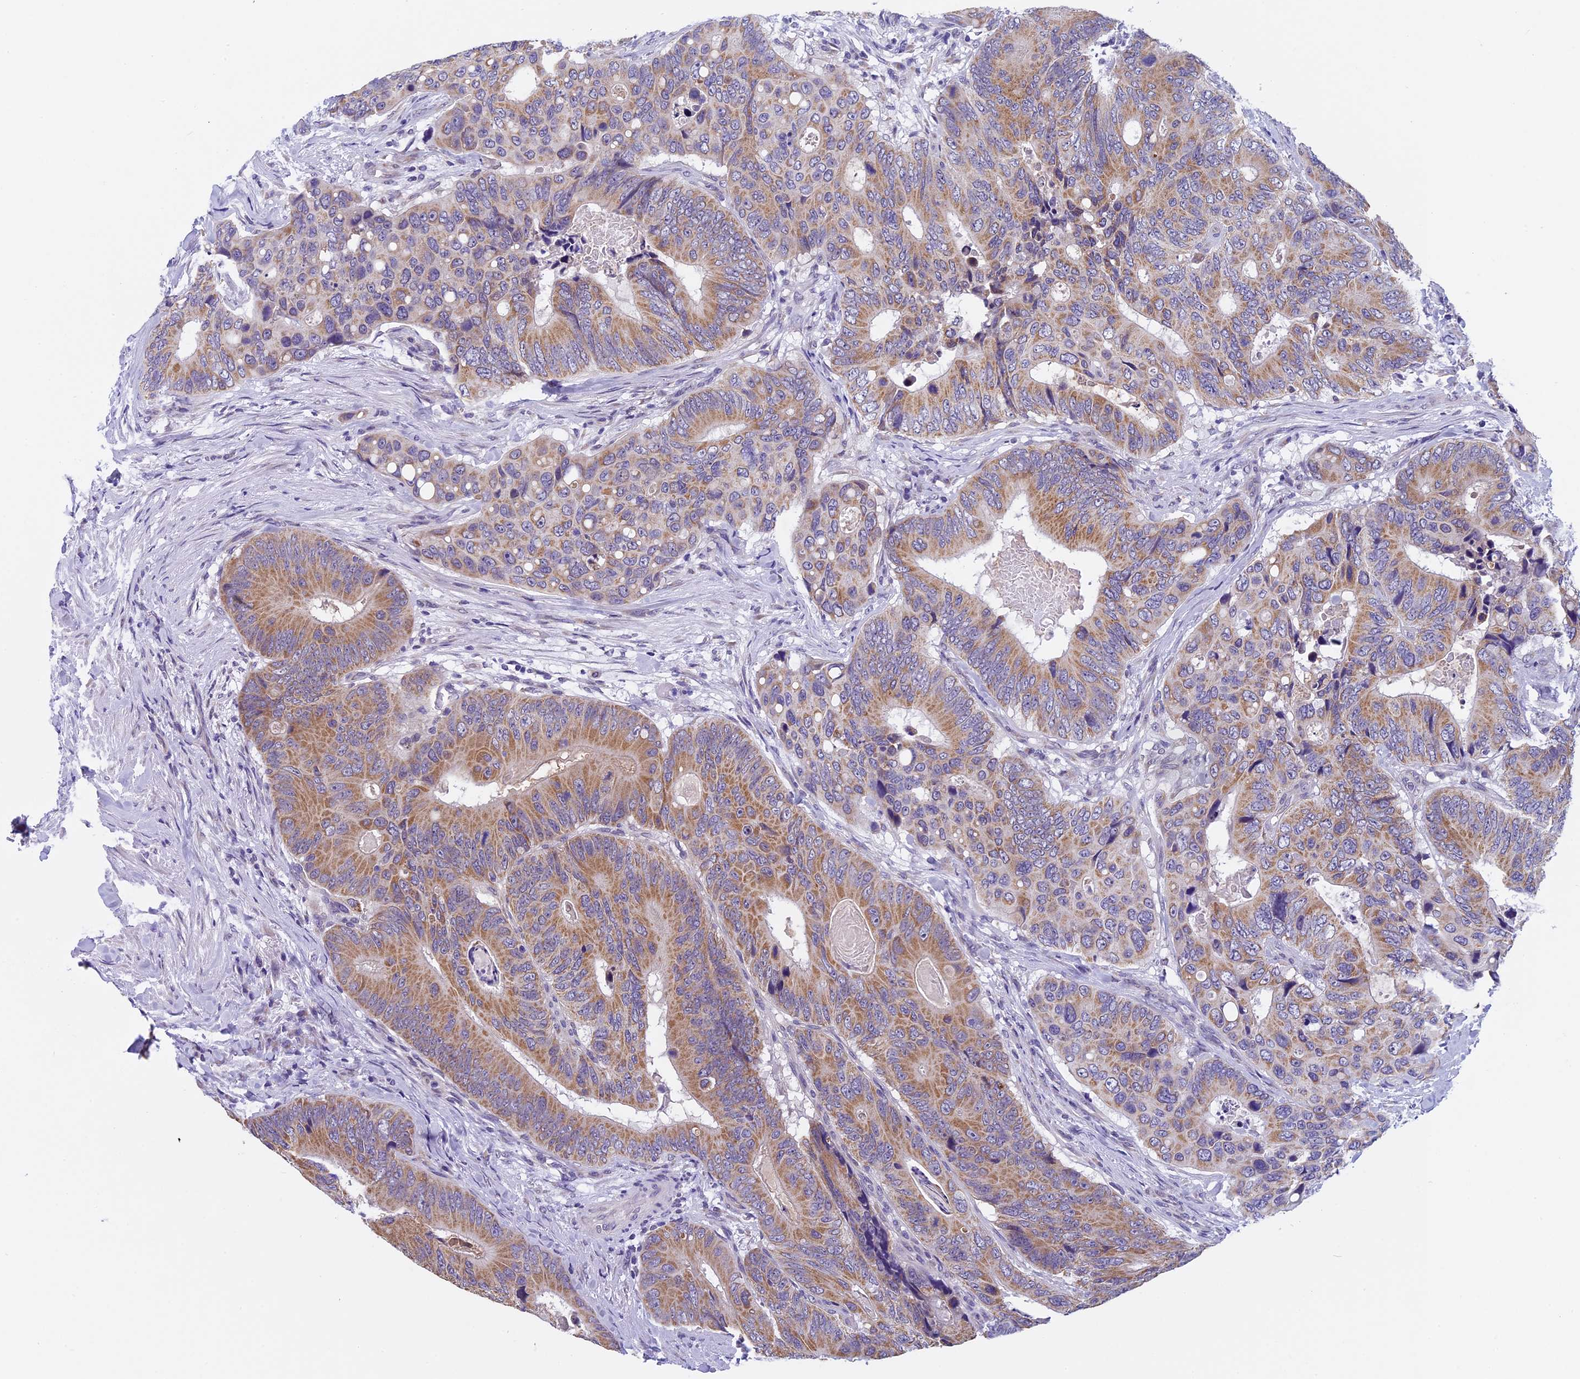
{"staining": {"intensity": "moderate", "quantity": ">75%", "location": "cytoplasmic/membranous"}, "tissue": "colorectal cancer", "cell_type": "Tumor cells", "image_type": "cancer", "snomed": [{"axis": "morphology", "description": "Adenocarcinoma, NOS"}, {"axis": "topography", "description": "Colon"}], "caption": "Colorectal adenocarcinoma stained with immunohistochemistry (IHC) displays moderate cytoplasmic/membranous positivity in approximately >75% of tumor cells.", "gene": "ZNF317", "patient": {"sex": "male", "age": 84}}